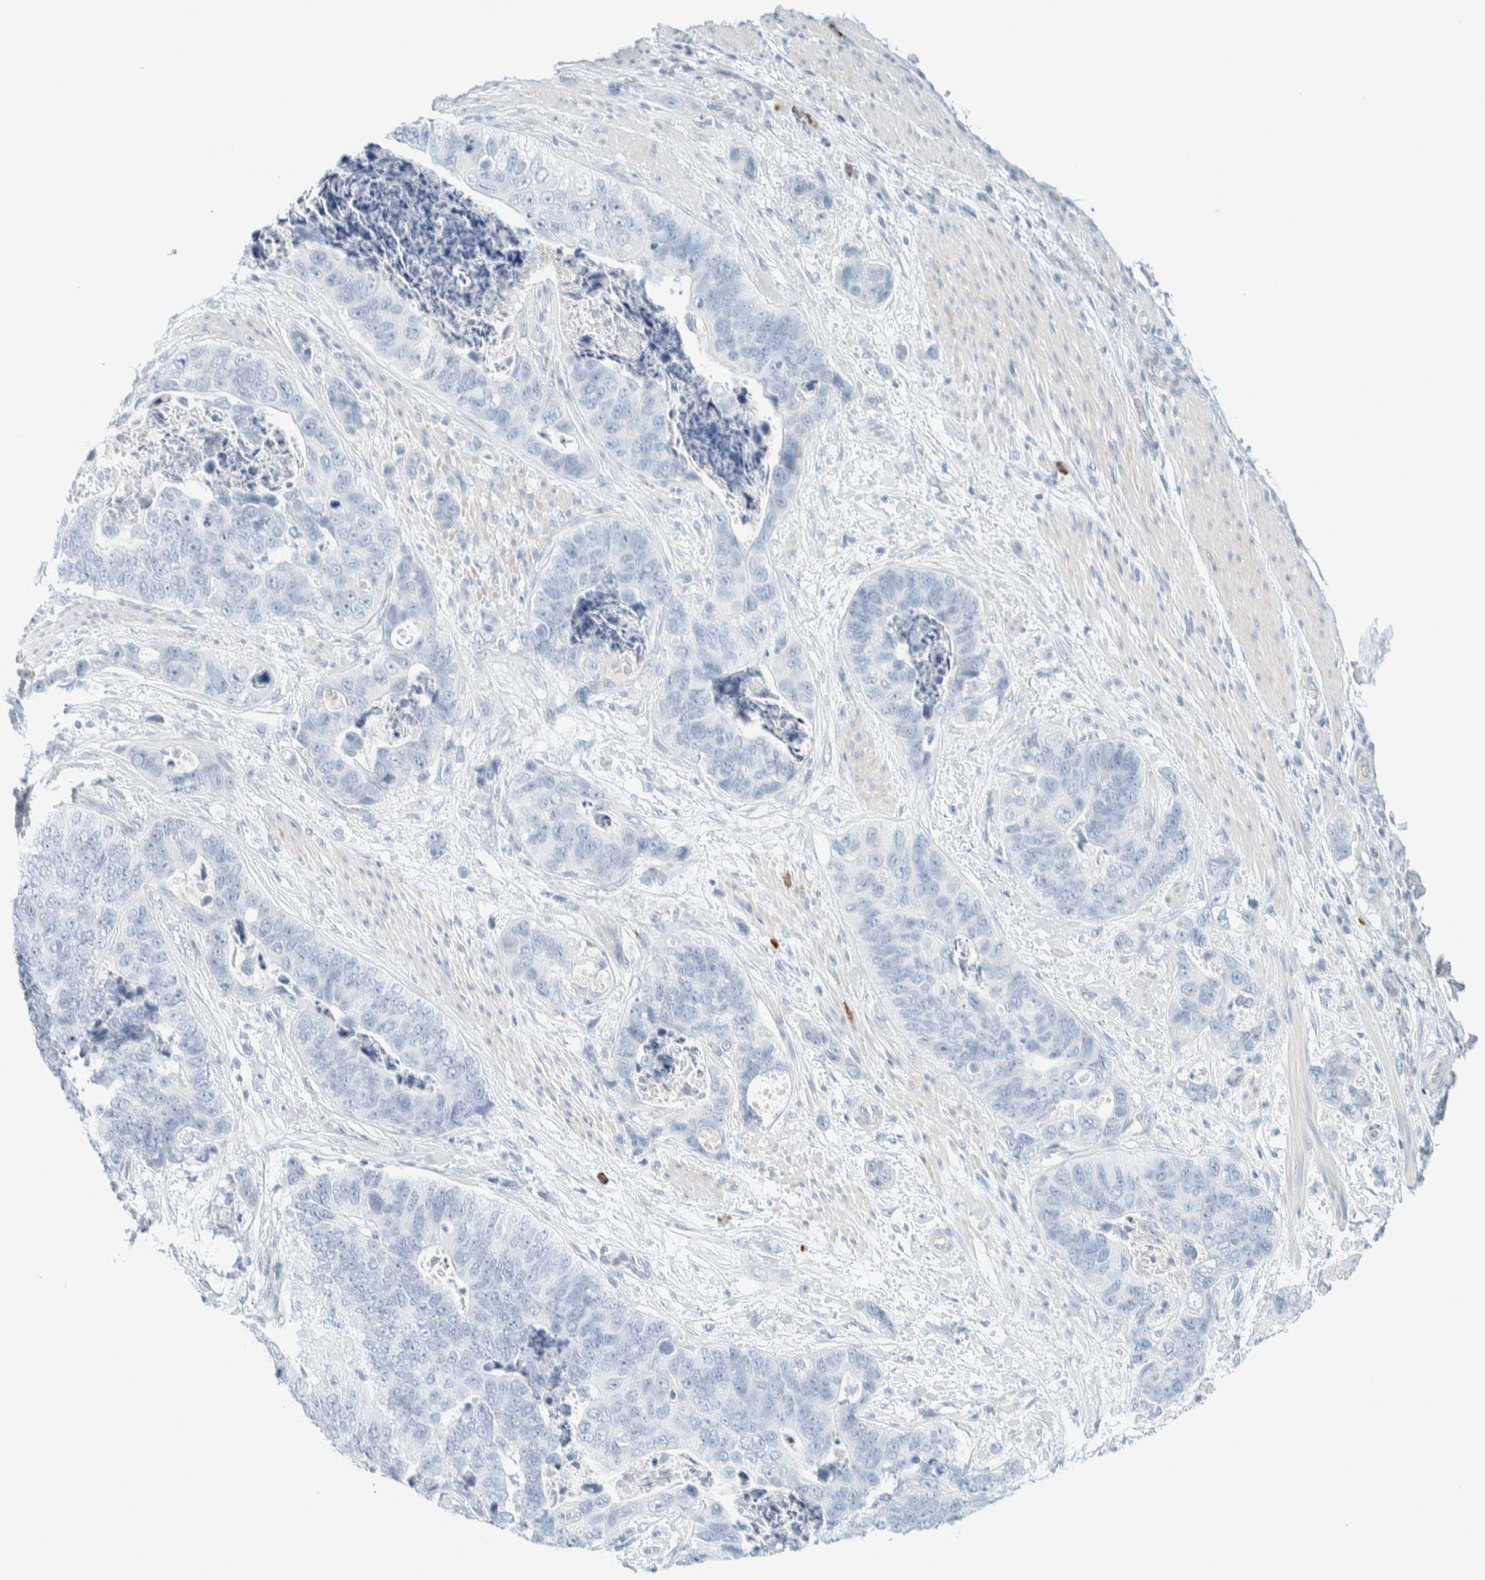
{"staining": {"intensity": "negative", "quantity": "none", "location": "none"}, "tissue": "stomach cancer", "cell_type": "Tumor cells", "image_type": "cancer", "snomed": [{"axis": "morphology", "description": "Normal tissue, NOS"}, {"axis": "morphology", "description": "Adenocarcinoma, NOS"}, {"axis": "topography", "description": "Stomach"}], "caption": "Protein analysis of adenocarcinoma (stomach) demonstrates no significant positivity in tumor cells.", "gene": "ARHGAP27", "patient": {"sex": "female", "age": 89}}